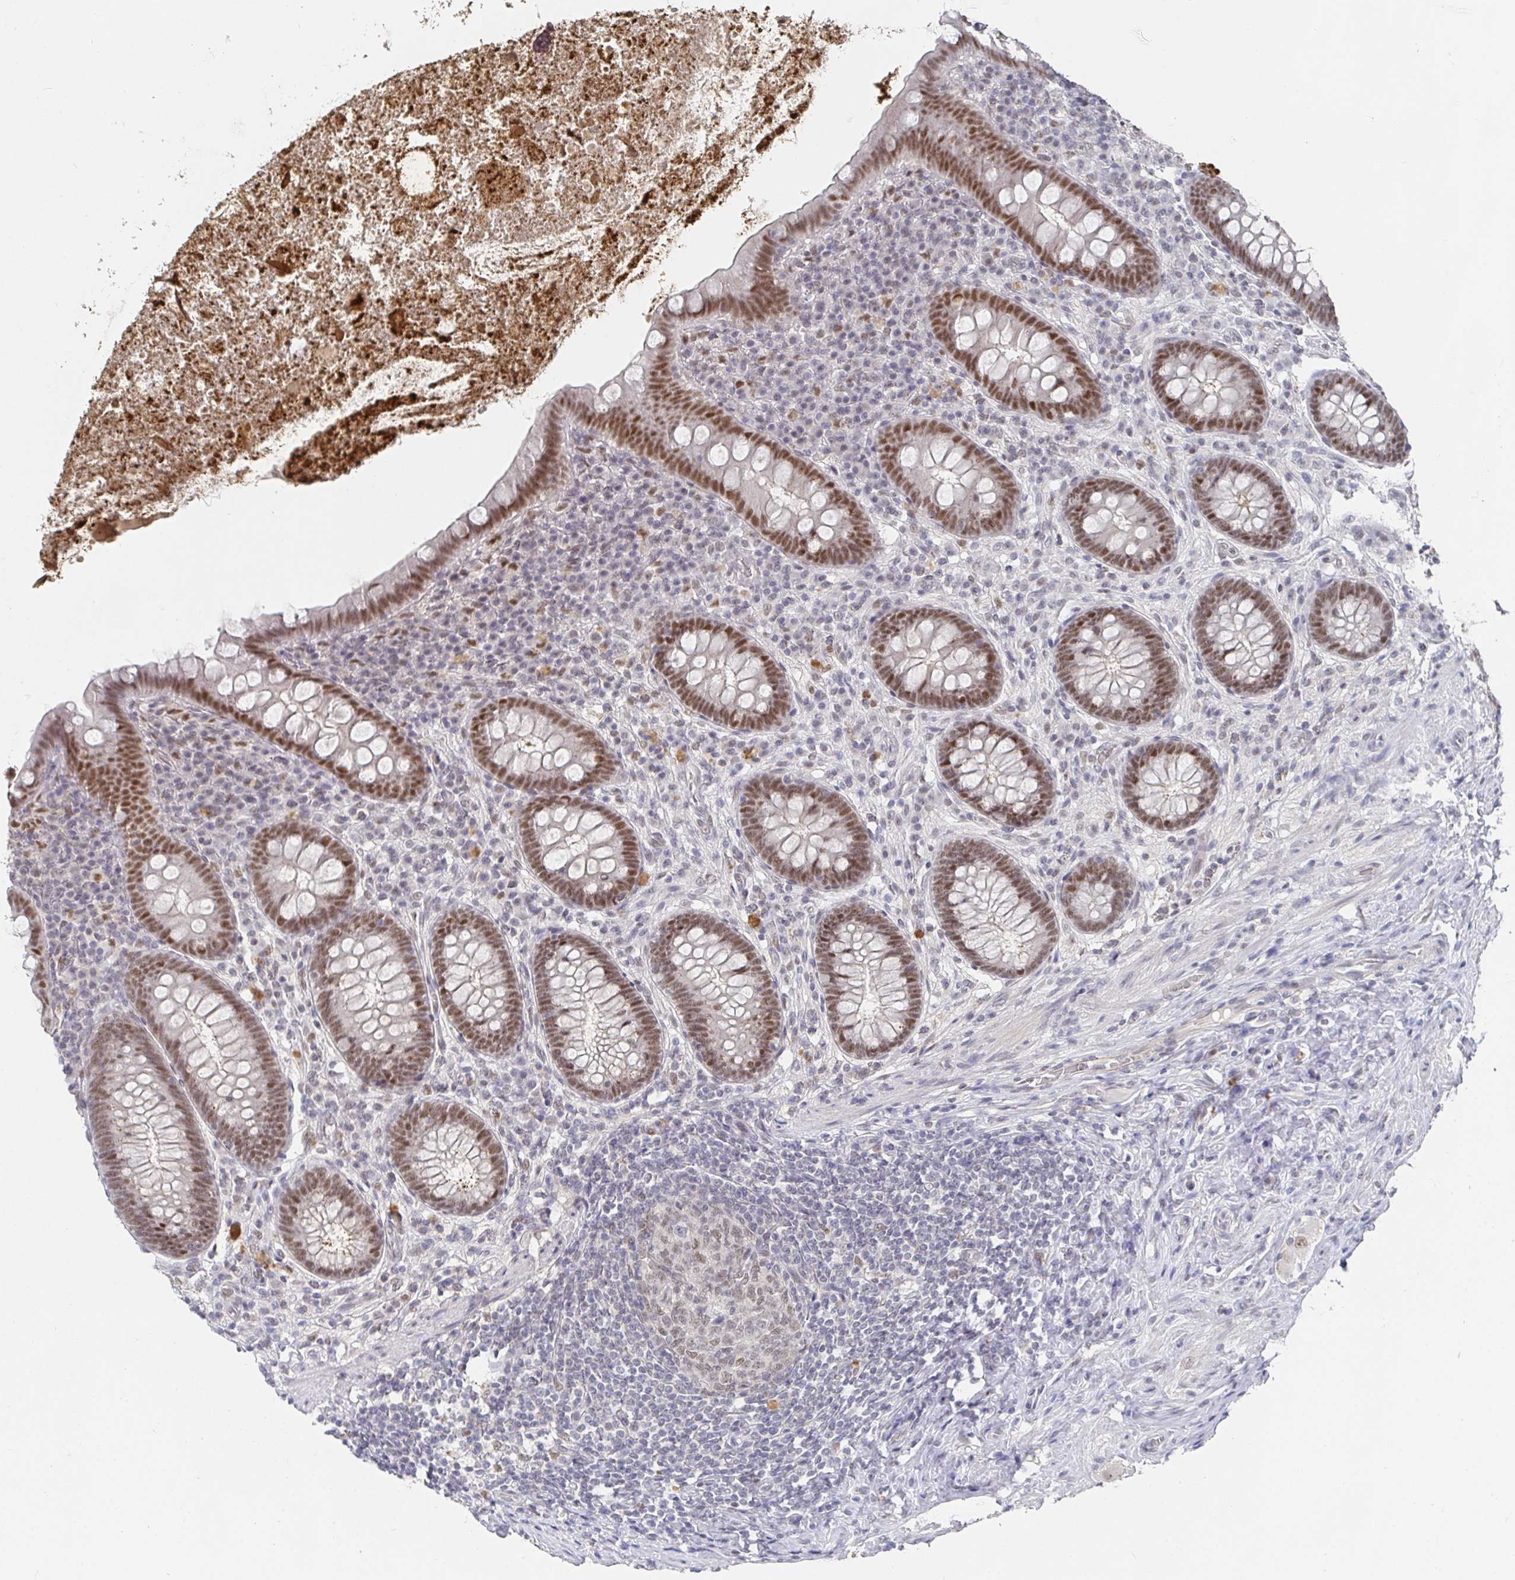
{"staining": {"intensity": "moderate", "quantity": ">75%", "location": "nuclear"}, "tissue": "appendix", "cell_type": "Glandular cells", "image_type": "normal", "snomed": [{"axis": "morphology", "description": "Normal tissue, NOS"}, {"axis": "topography", "description": "Appendix"}], "caption": "Immunohistochemistry (DAB (3,3'-diaminobenzidine)) staining of normal human appendix demonstrates moderate nuclear protein staining in approximately >75% of glandular cells.", "gene": "RCOR1", "patient": {"sex": "male", "age": 71}}